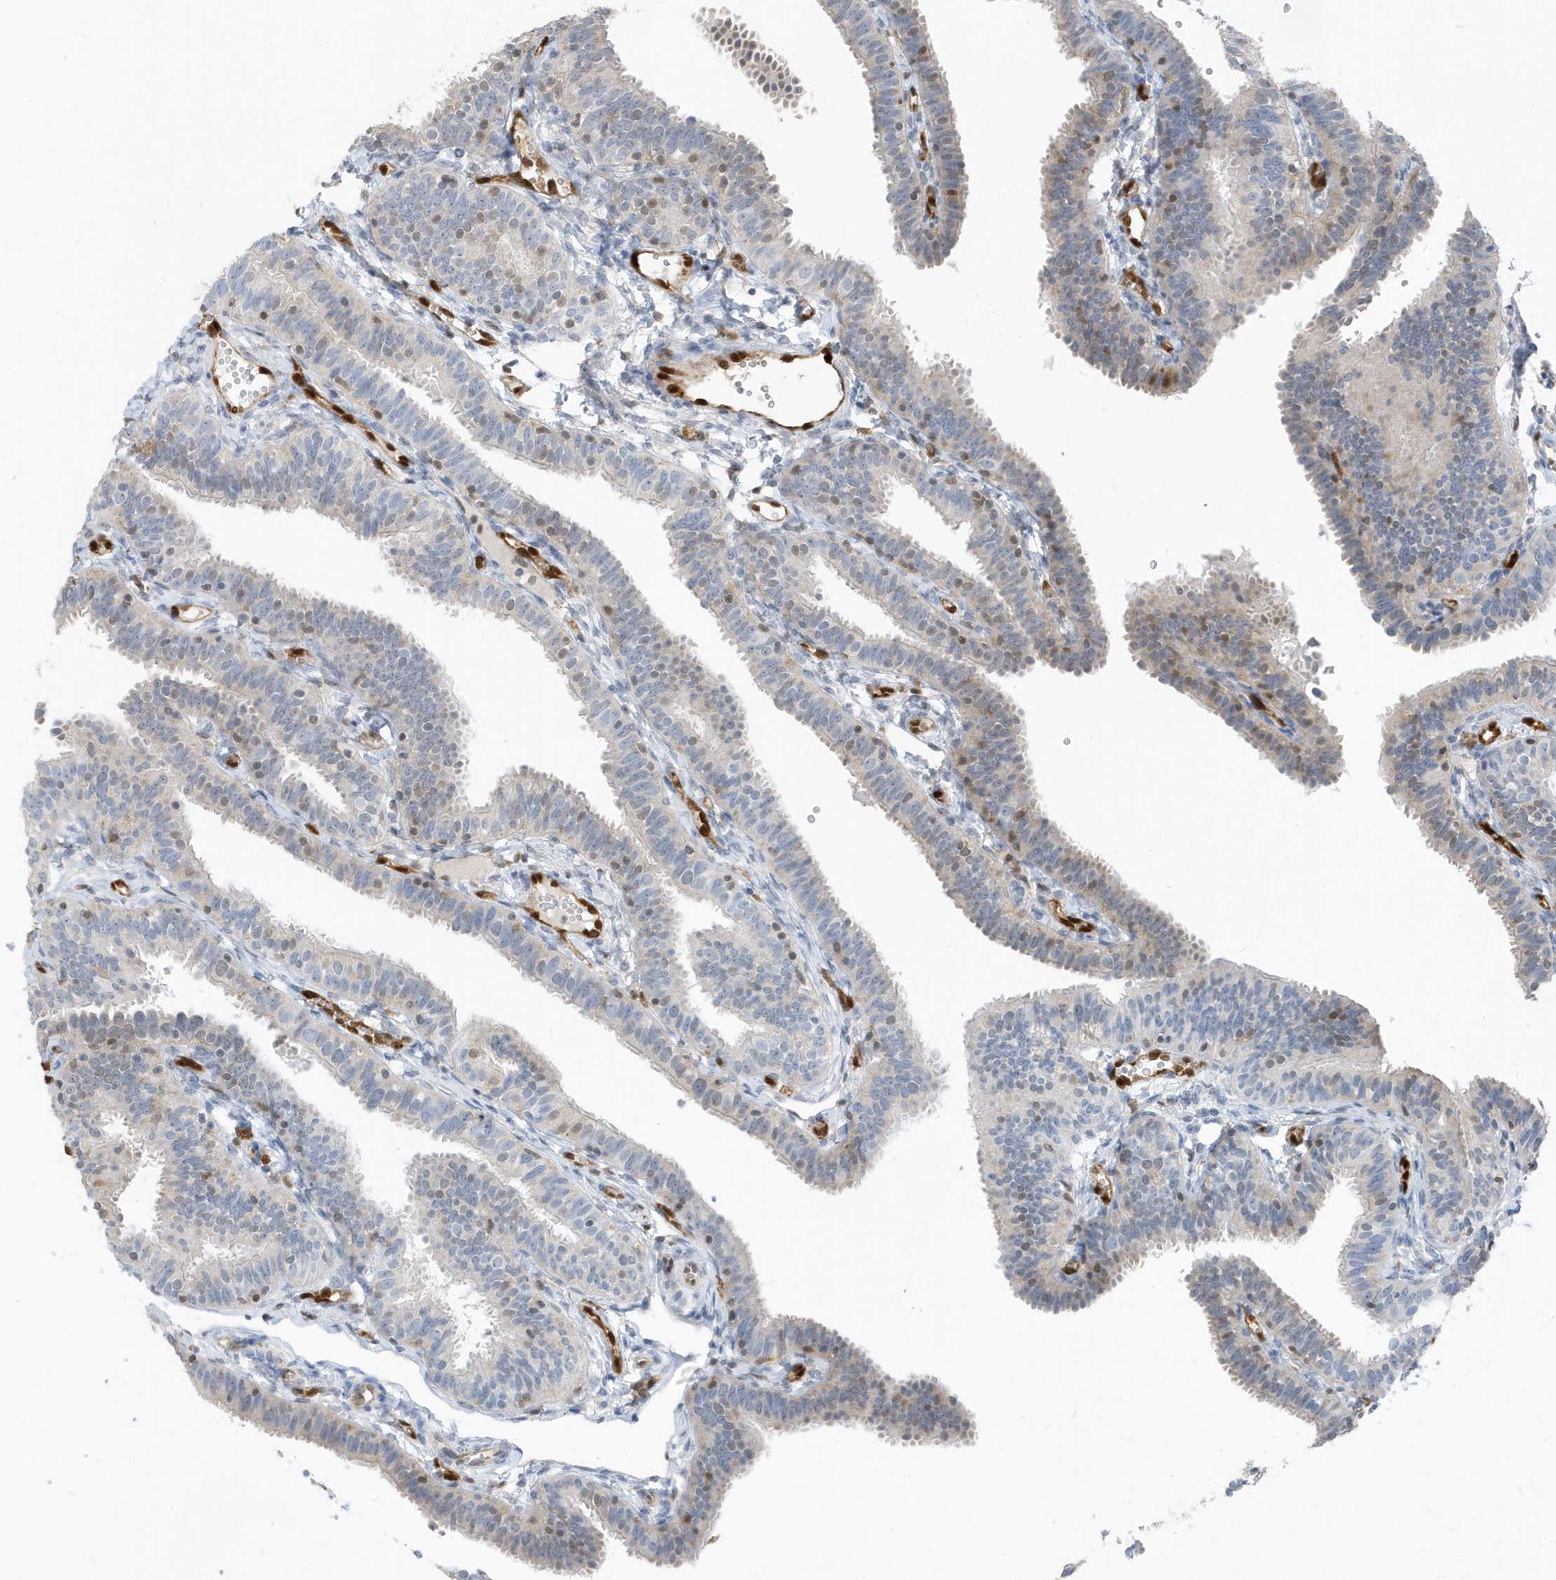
{"staining": {"intensity": "weak", "quantity": "<25%", "location": "nuclear"}, "tissue": "fallopian tube", "cell_type": "Glandular cells", "image_type": "normal", "snomed": [{"axis": "morphology", "description": "Normal tissue, NOS"}, {"axis": "topography", "description": "Fallopian tube"}], "caption": "Immunohistochemistry photomicrograph of unremarkable fallopian tube stained for a protein (brown), which shows no staining in glandular cells.", "gene": "NCOA7", "patient": {"sex": "female", "age": 35}}